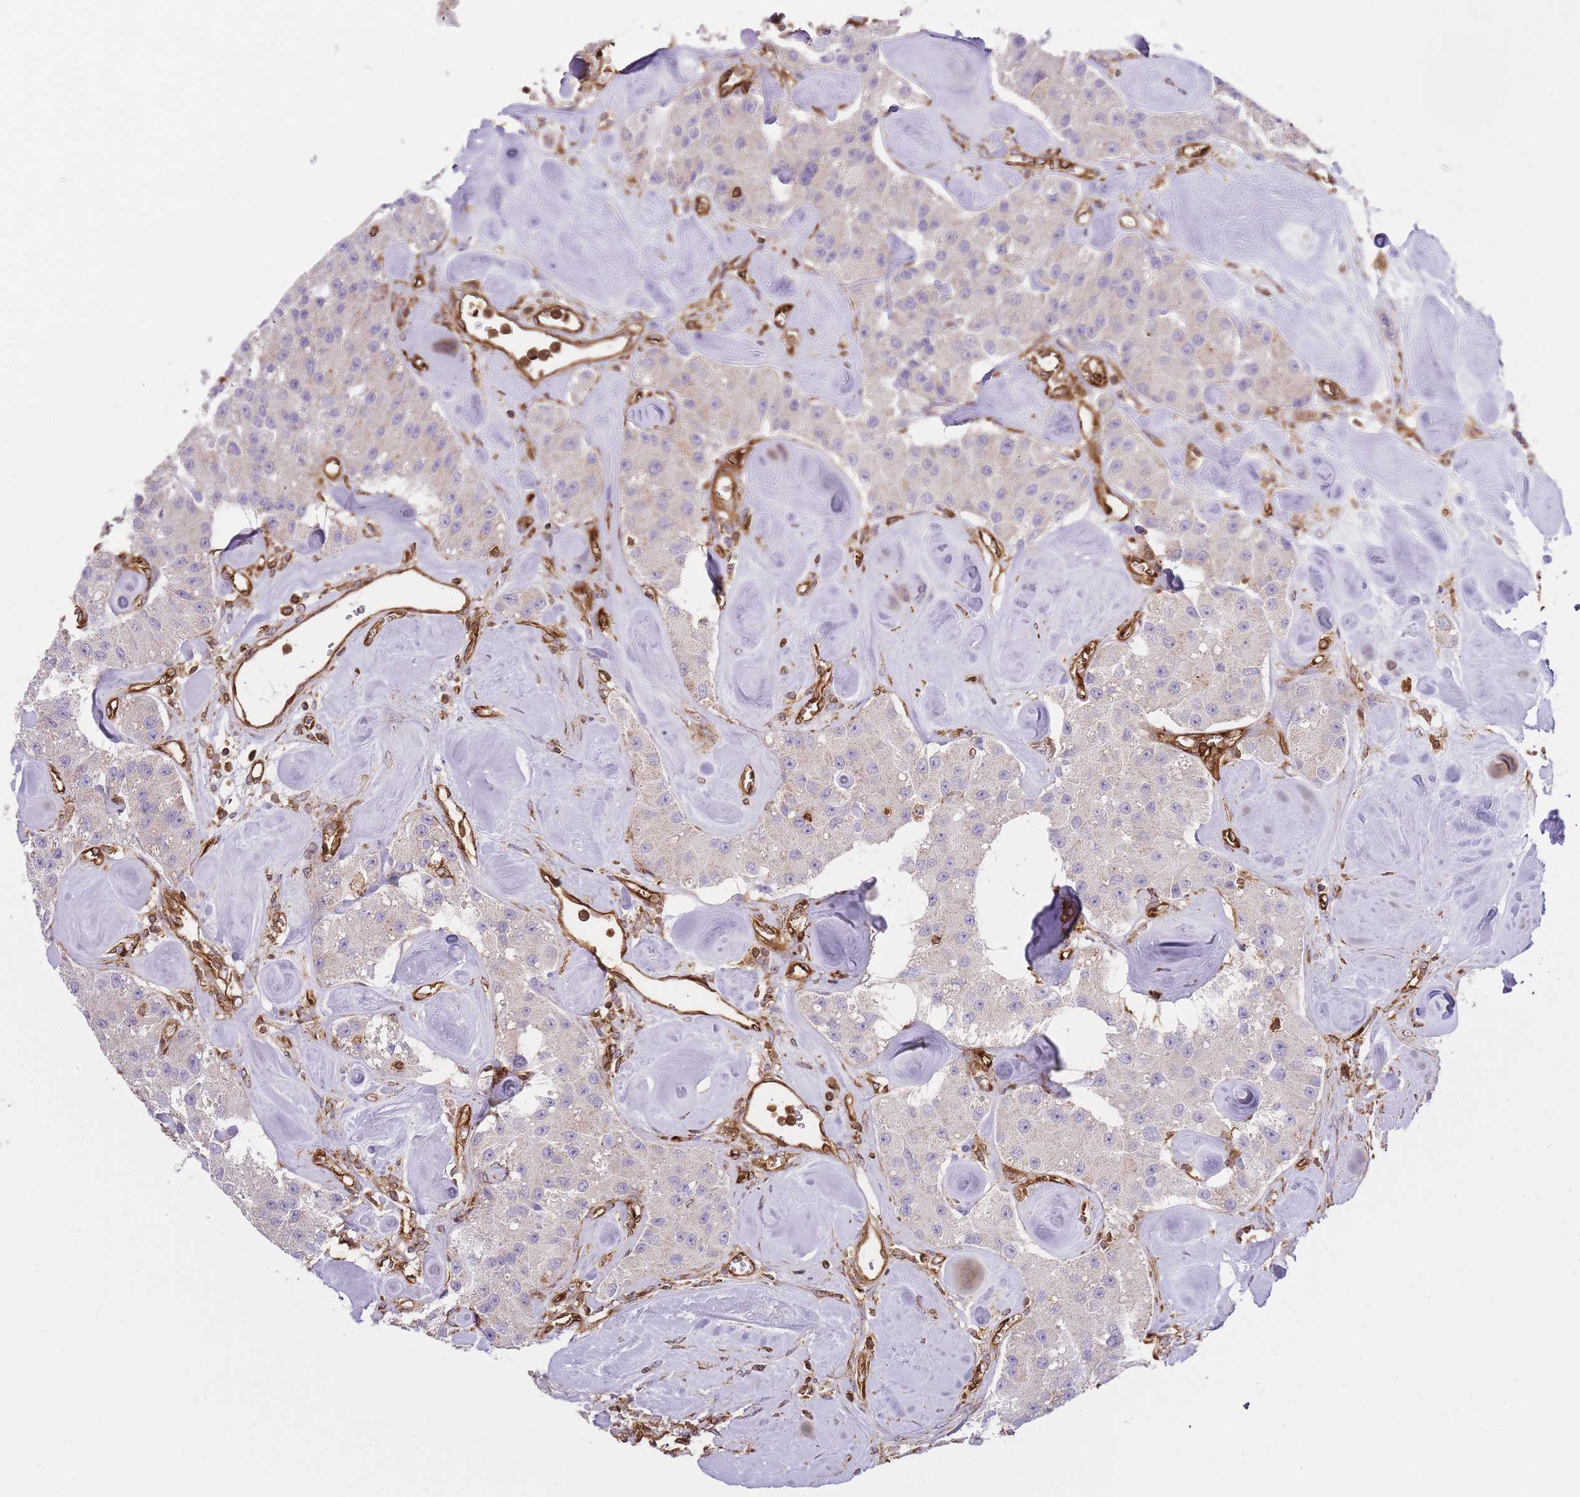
{"staining": {"intensity": "negative", "quantity": "none", "location": "none"}, "tissue": "carcinoid", "cell_type": "Tumor cells", "image_type": "cancer", "snomed": [{"axis": "morphology", "description": "Carcinoid, malignant, NOS"}, {"axis": "topography", "description": "Pancreas"}], "caption": "Human carcinoid (malignant) stained for a protein using immunohistochemistry exhibits no expression in tumor cells.", "gene": "MSN", "patient": {"sex": "male", "age": 41}}